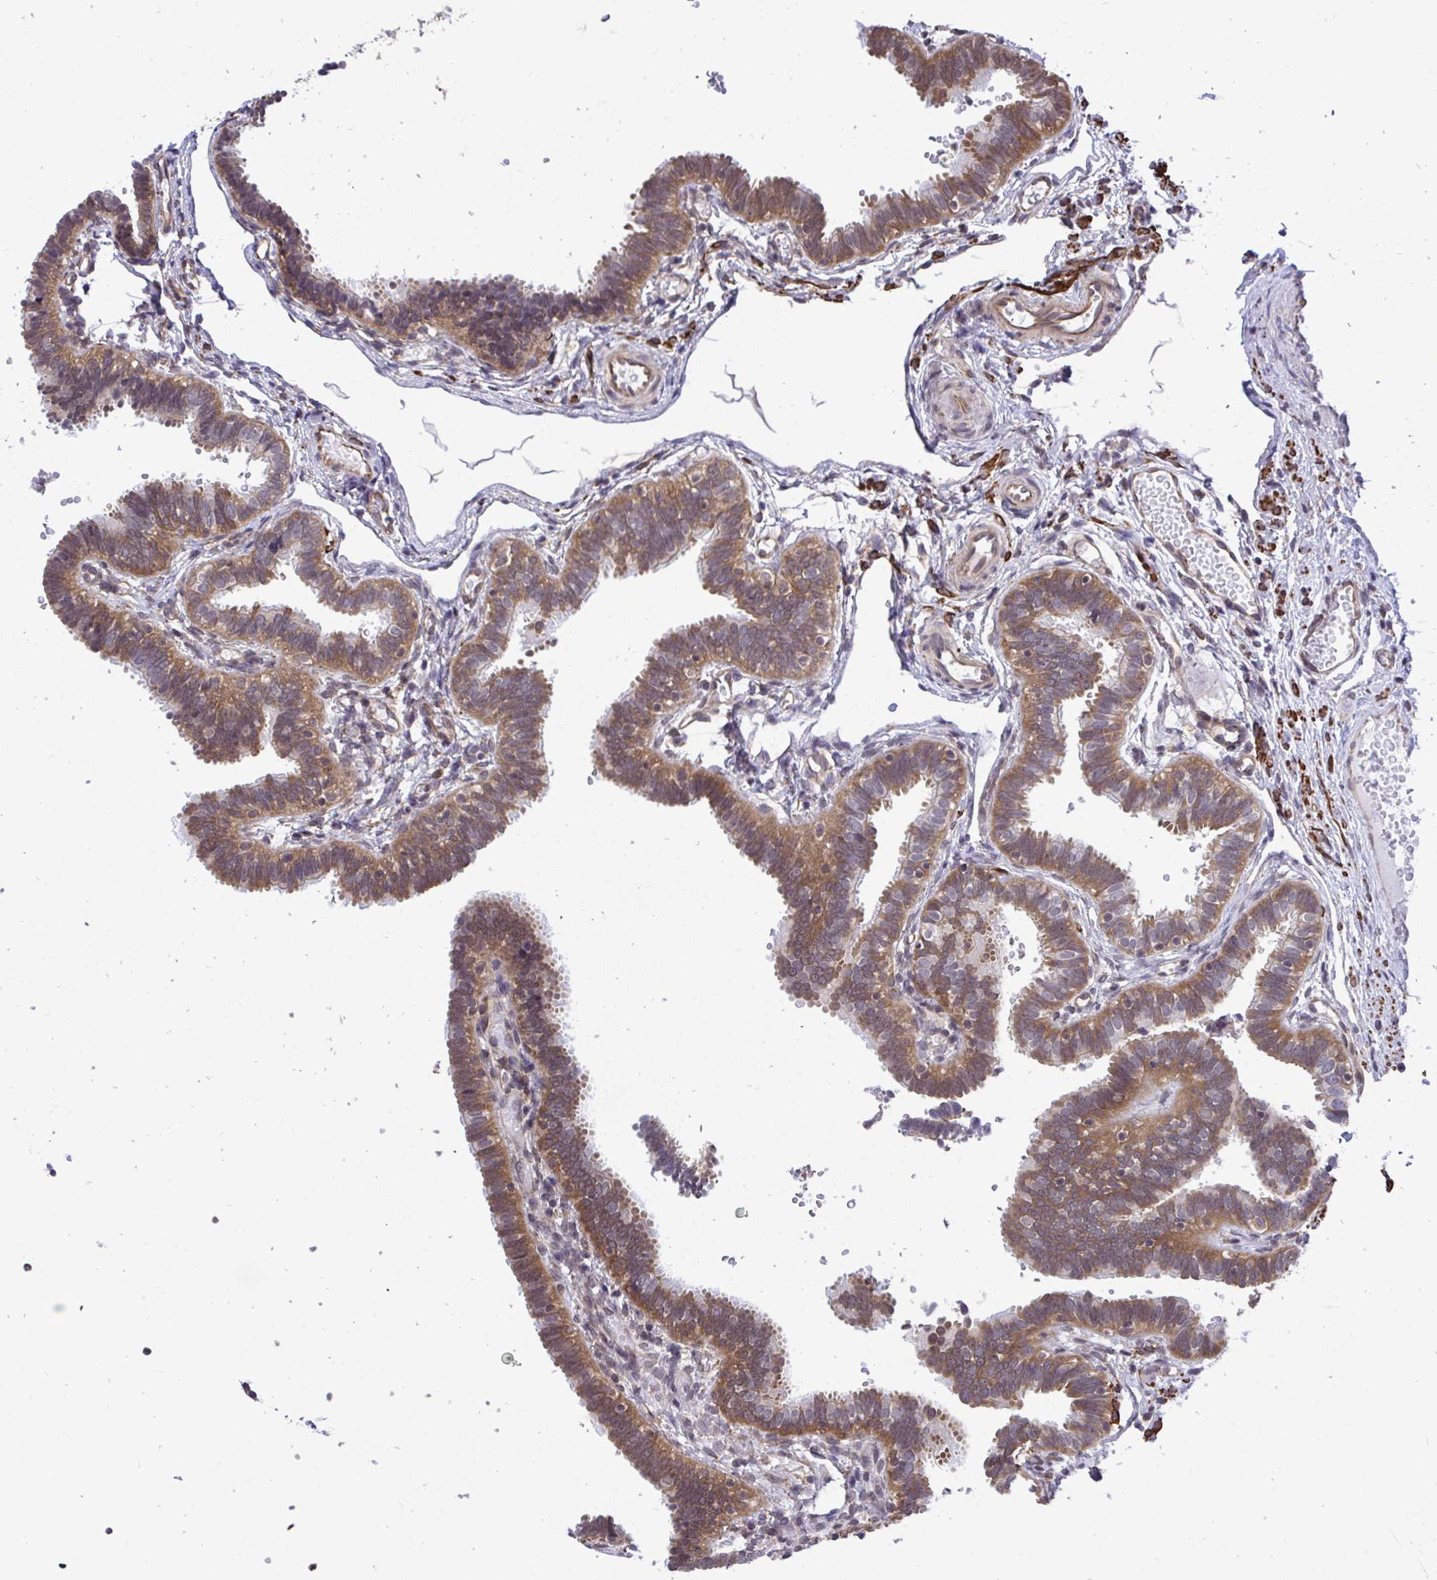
{"staining": {"intensity": "strong", "quantity": ">75%", "location": "cytoplasmic/membranous"}, "tissue": "fallopian tube", "cell_type": "Glandular cells", "image_type": "normal", "snomed": [{"axis": "morphology", "description": "Normal tissue, NOS"}, {"axis": "topography", "description": "Fallopian tube"}], "caption": "Immunohistochemical staining of normal fallopian tube reveals strong cytoplasmic/membranous protein expression in approximately >75% of glandular cells.", "gene": "RPS15", "patient": {"sex": "female", "age": 37}}